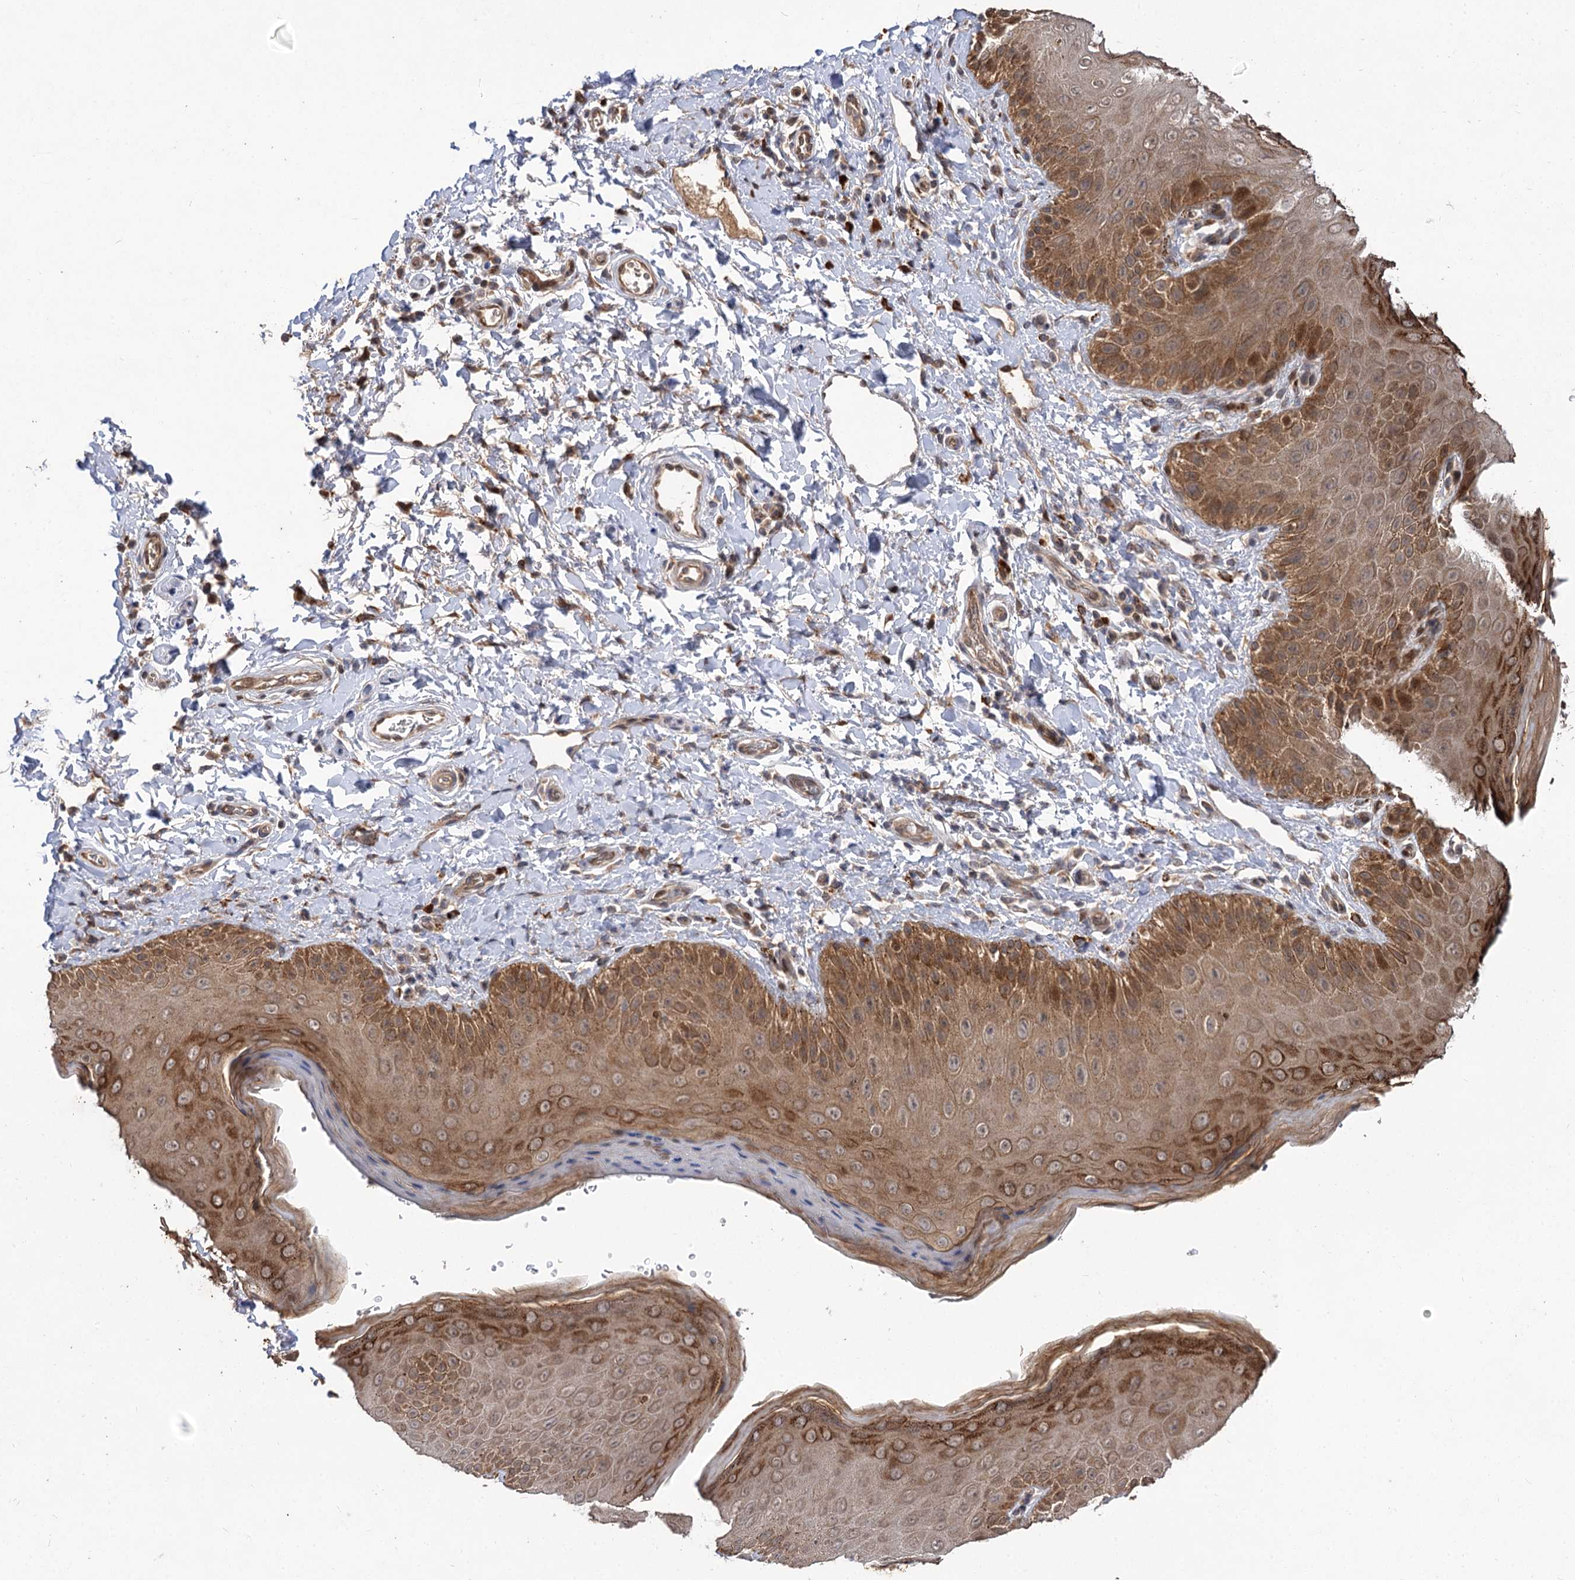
{"staining": {"intensity": "moderate", "quantity": ">75%", "location": "cytoplasmic/membranous"}, "tissue": "skin", "cell_type": "Epidermal cells", "image_type": "normal", "snomed": [{"axis": "morphology", "description": "Normal tissue, NOS"}, {"axis": "topography", "description": "Anal"}], "caption": "This is a photomicrograph of immunohistochemistry staining of normal skin, which shows moderate staining in the cytoplasmic/membranous of epidermal cells.", "gene": "FBXW8", "patient": {"sex": "male", "age": 44}}